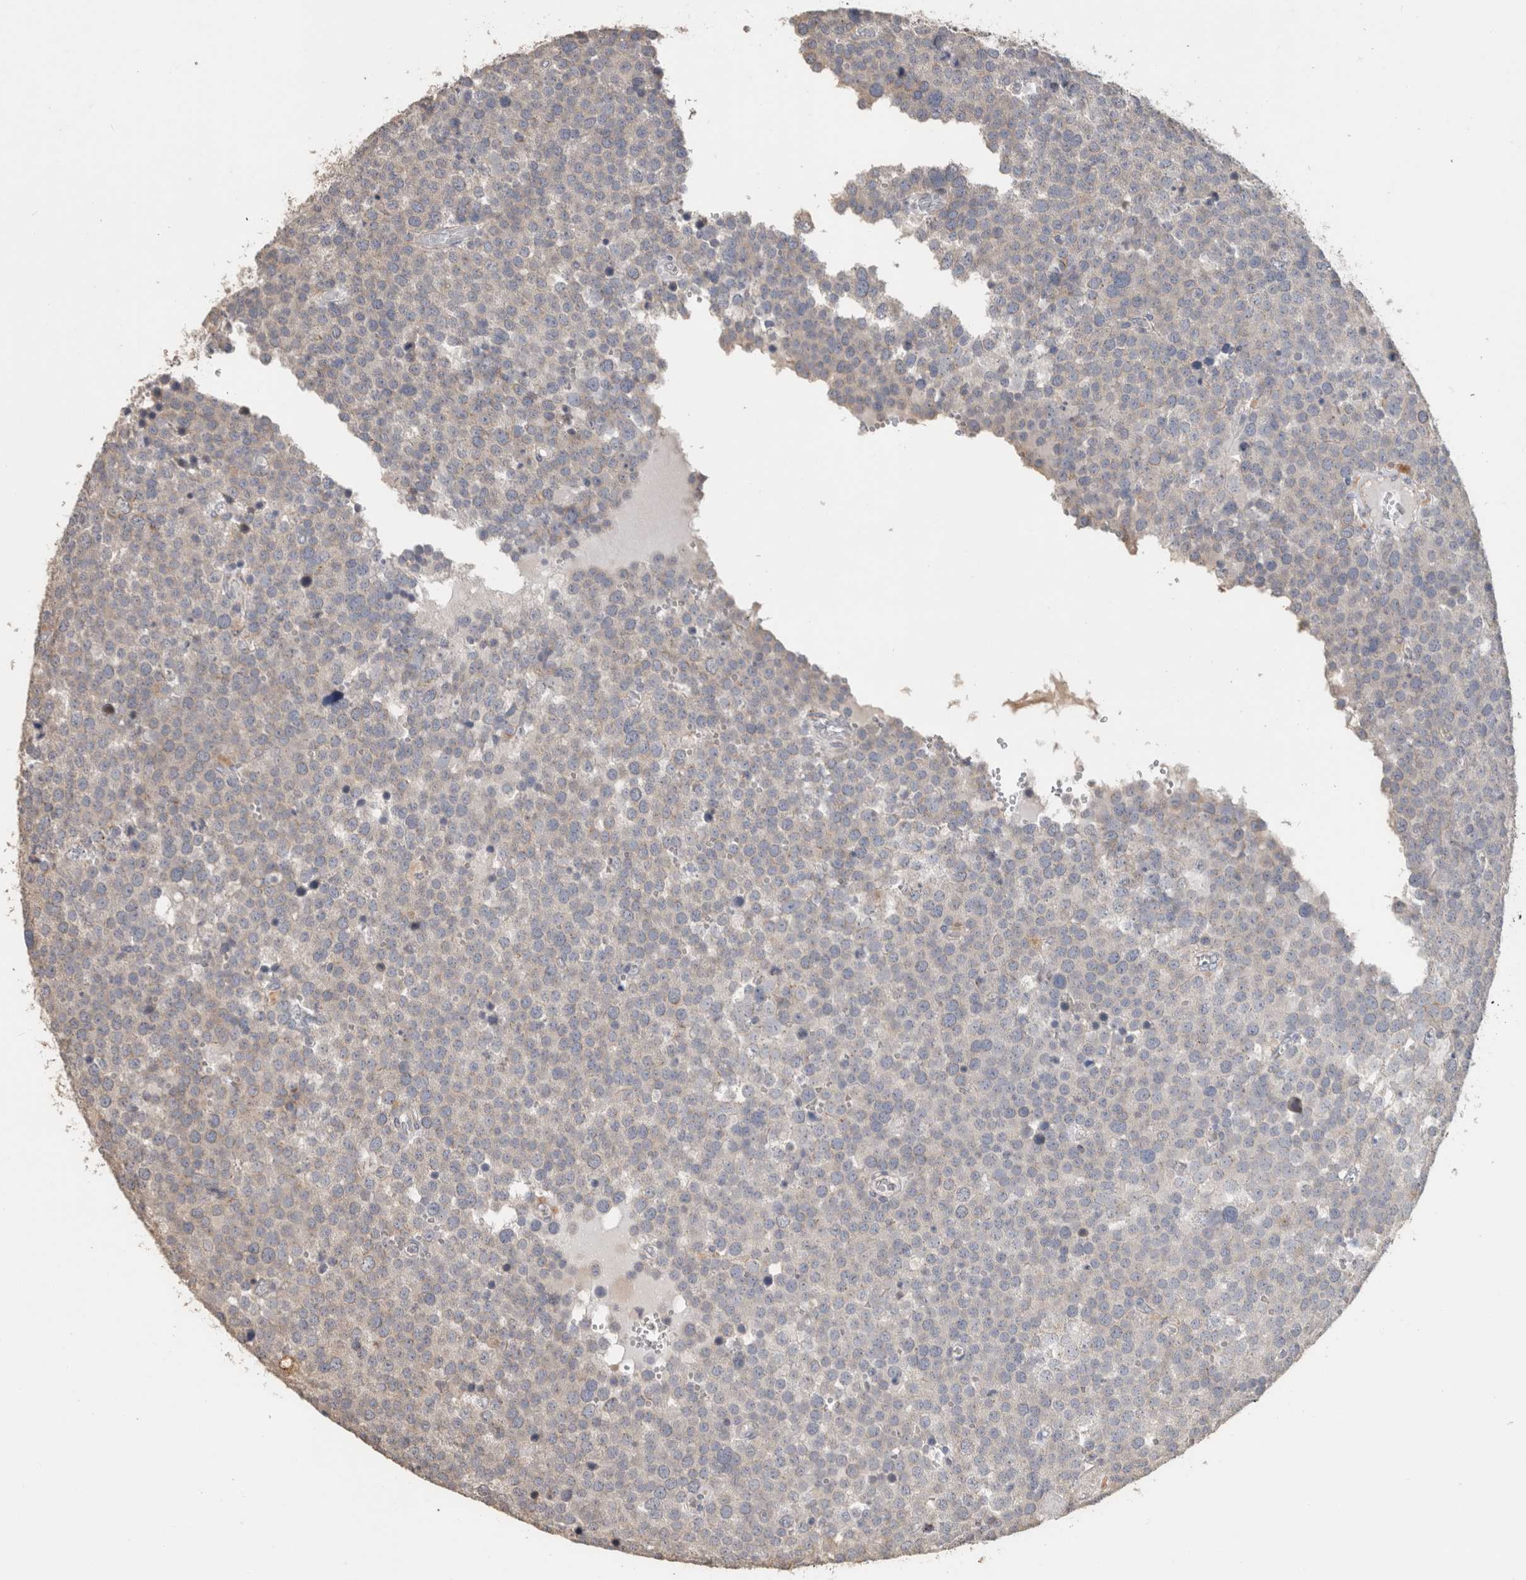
{"staining": {"intensity": "negative", "quantity": "none", "location": "none"}, "tissue": "testis cancer", "cell_type": "Tumor cells", "image_type": "cancer", "snomed": [{"axis": "morphology", "description": "Seminoma, NOS"}, {"axis": "topography", "description": "Testis"}], "caption": "A photomicrograph of seminoma (testis) stained for a protein shows no brown staining in tumor cells.", "gene": "CLIP1", "patient": {"sex": "male", "age": 71}}